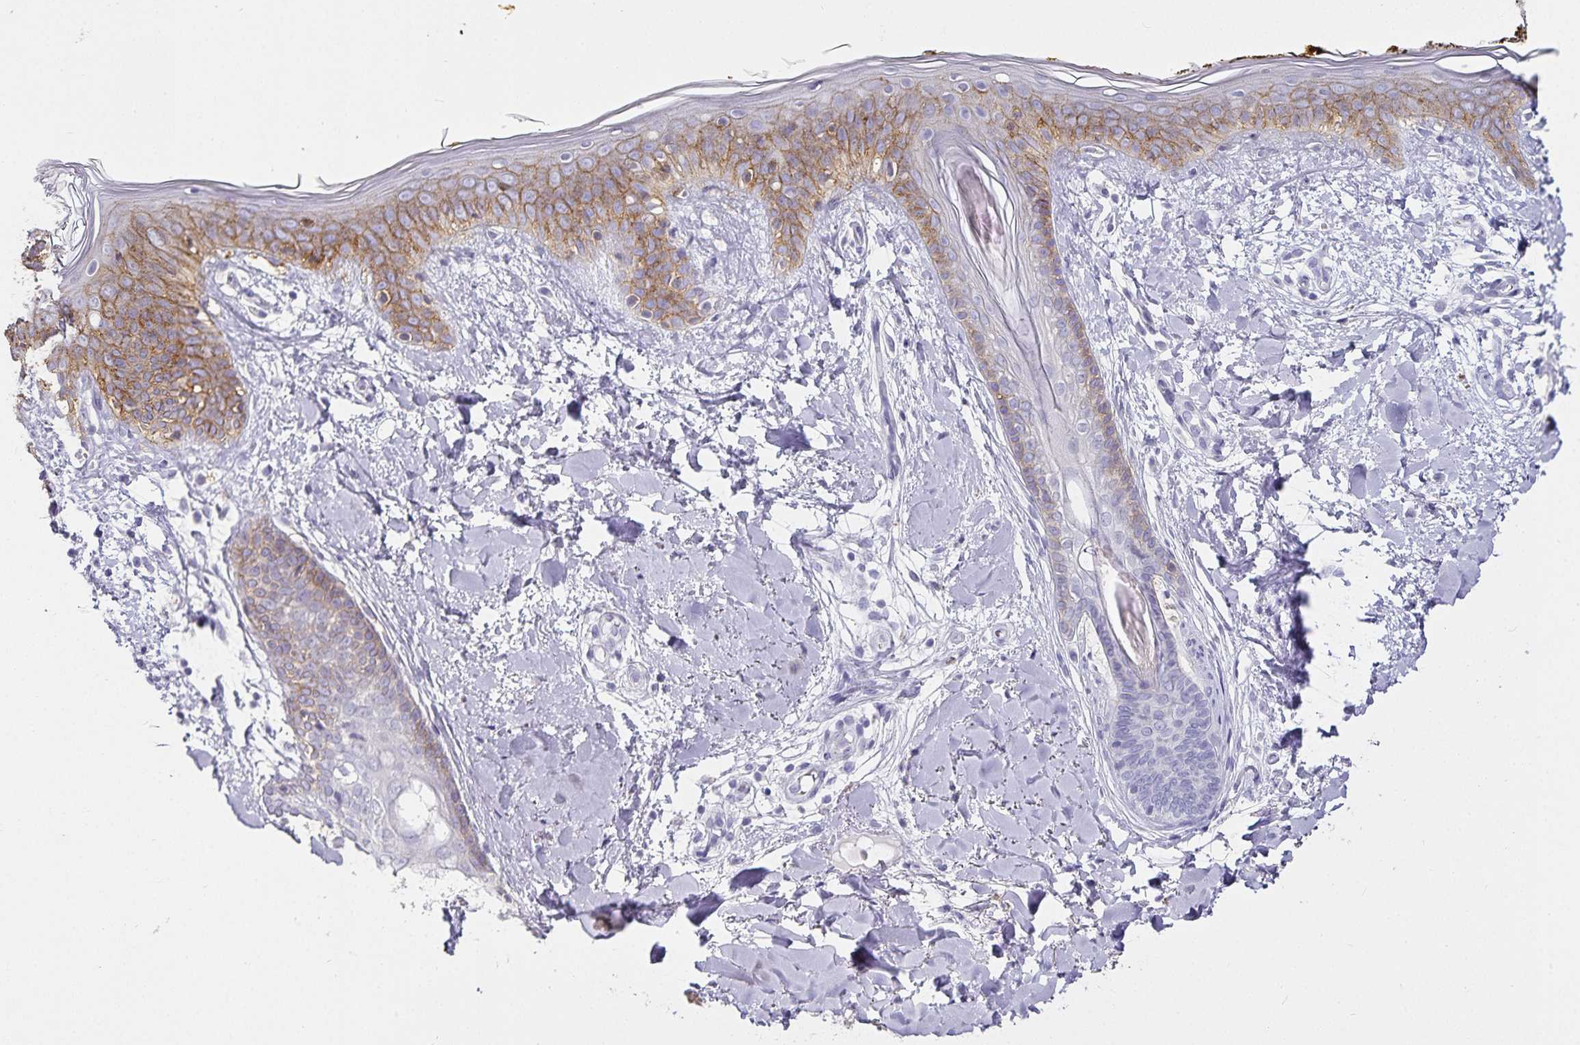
{"staining": {"intensity": "negative", "quantity": "none", "location": "none"}, "tissue": "skin", "cell_type": "Fibroblasts", "image_type": "normal", "snomed": [{"axis": "morphology", "description": "Normal tissue, NOS"}, {"axis": "topography", "description": "Skin"}], "caption": "IHC of normal skin reveals no positivity in fibroblasts. (IHC, brightfield microscopy, high magnification).", "gene": "CA12", "patient": {"sex": "female", "age": 34}}